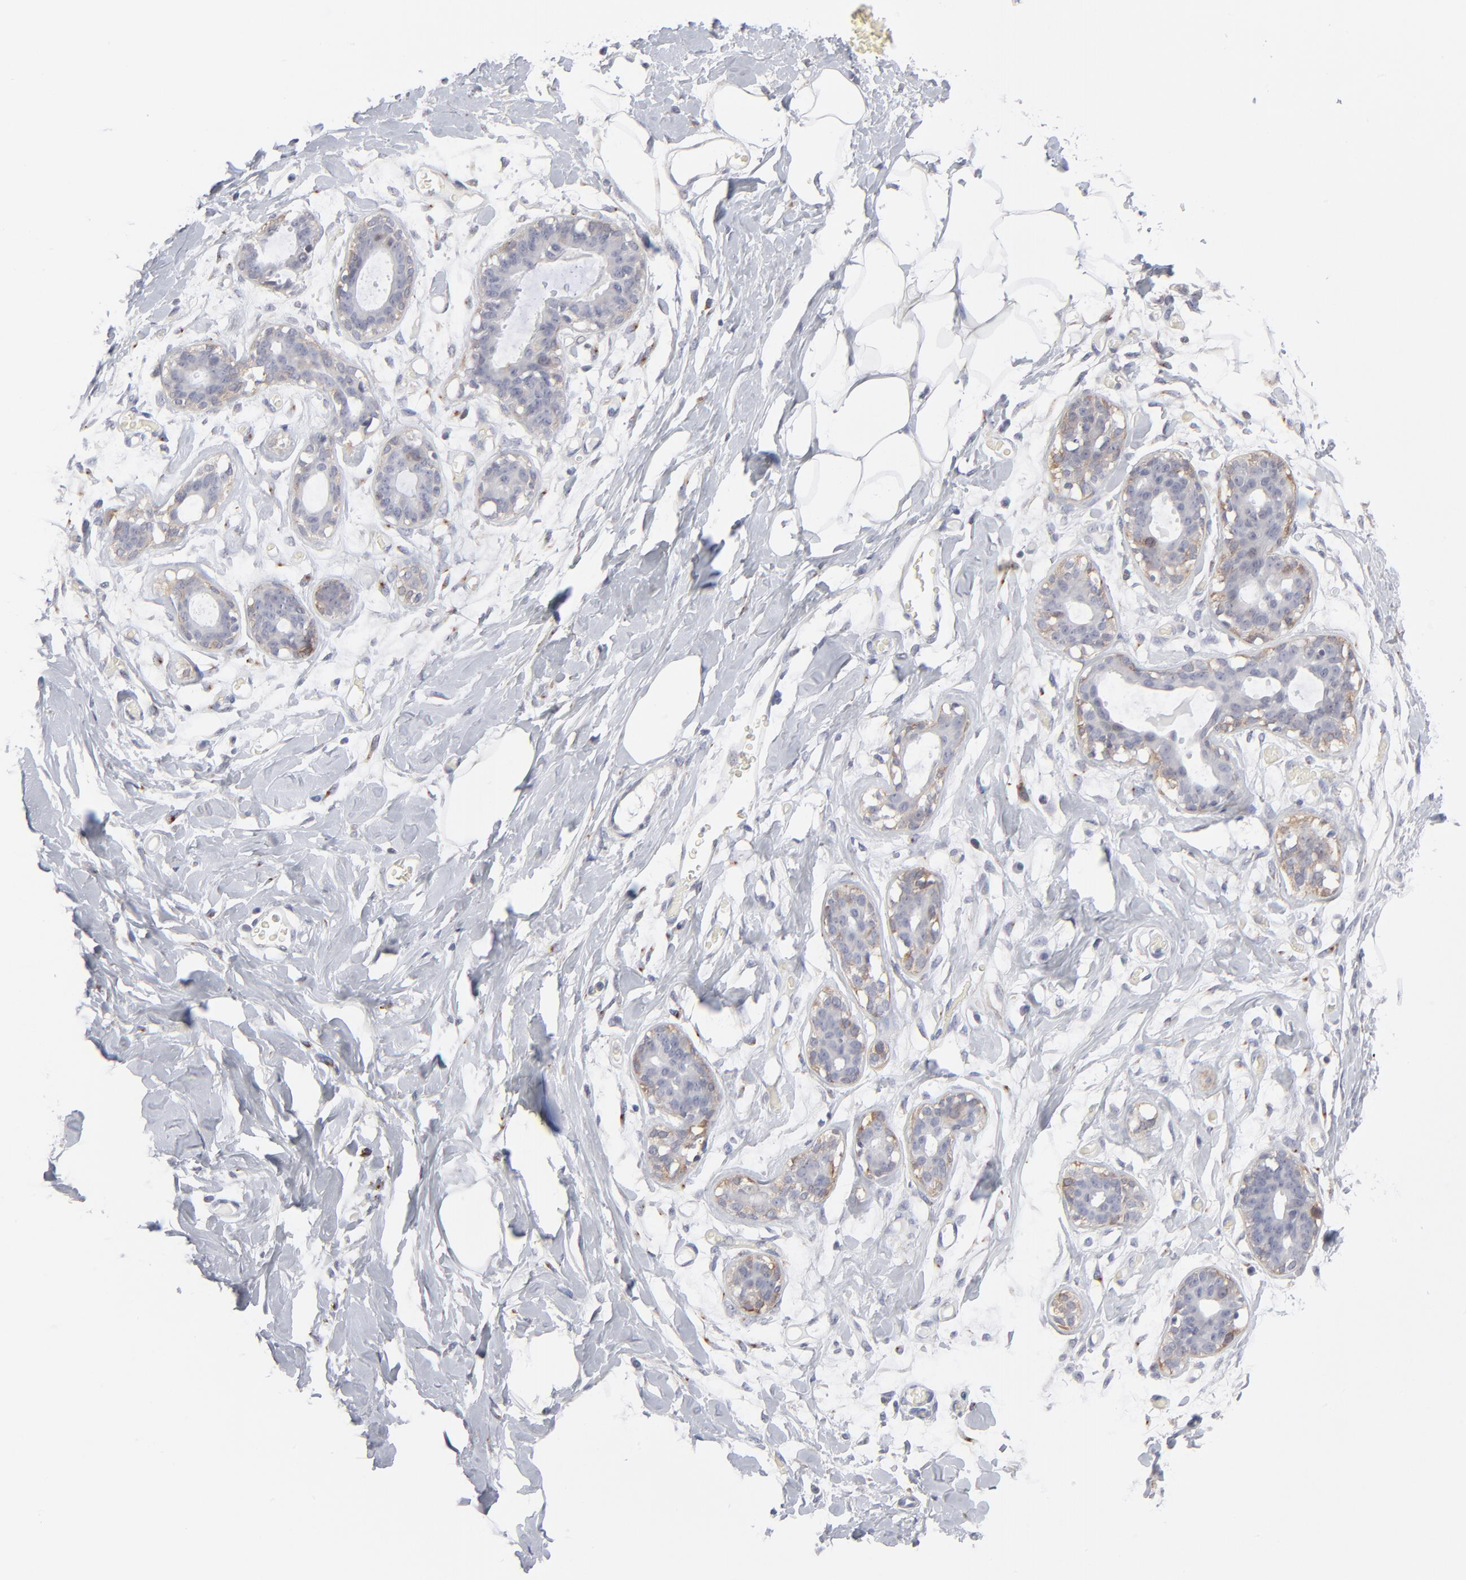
{"staining": {"intensity": "negative", "quantity": "none", "location": "none"}, "tissue": "breast", "cell_type": "Adipocytes", "image_type": "normal", "snomed": [{"axis": "morphology", "description": "Normal tissue, NOS"}, {"axis": "topography", "description": "Breast"}, {"axis": "topography", "description": "Adipose tissue"}], "caption": "The image reveals no staining of adipocytes in unremarkable breast.", "gene": "AURKA", "patient": {"sex": "female", "age": 25}}